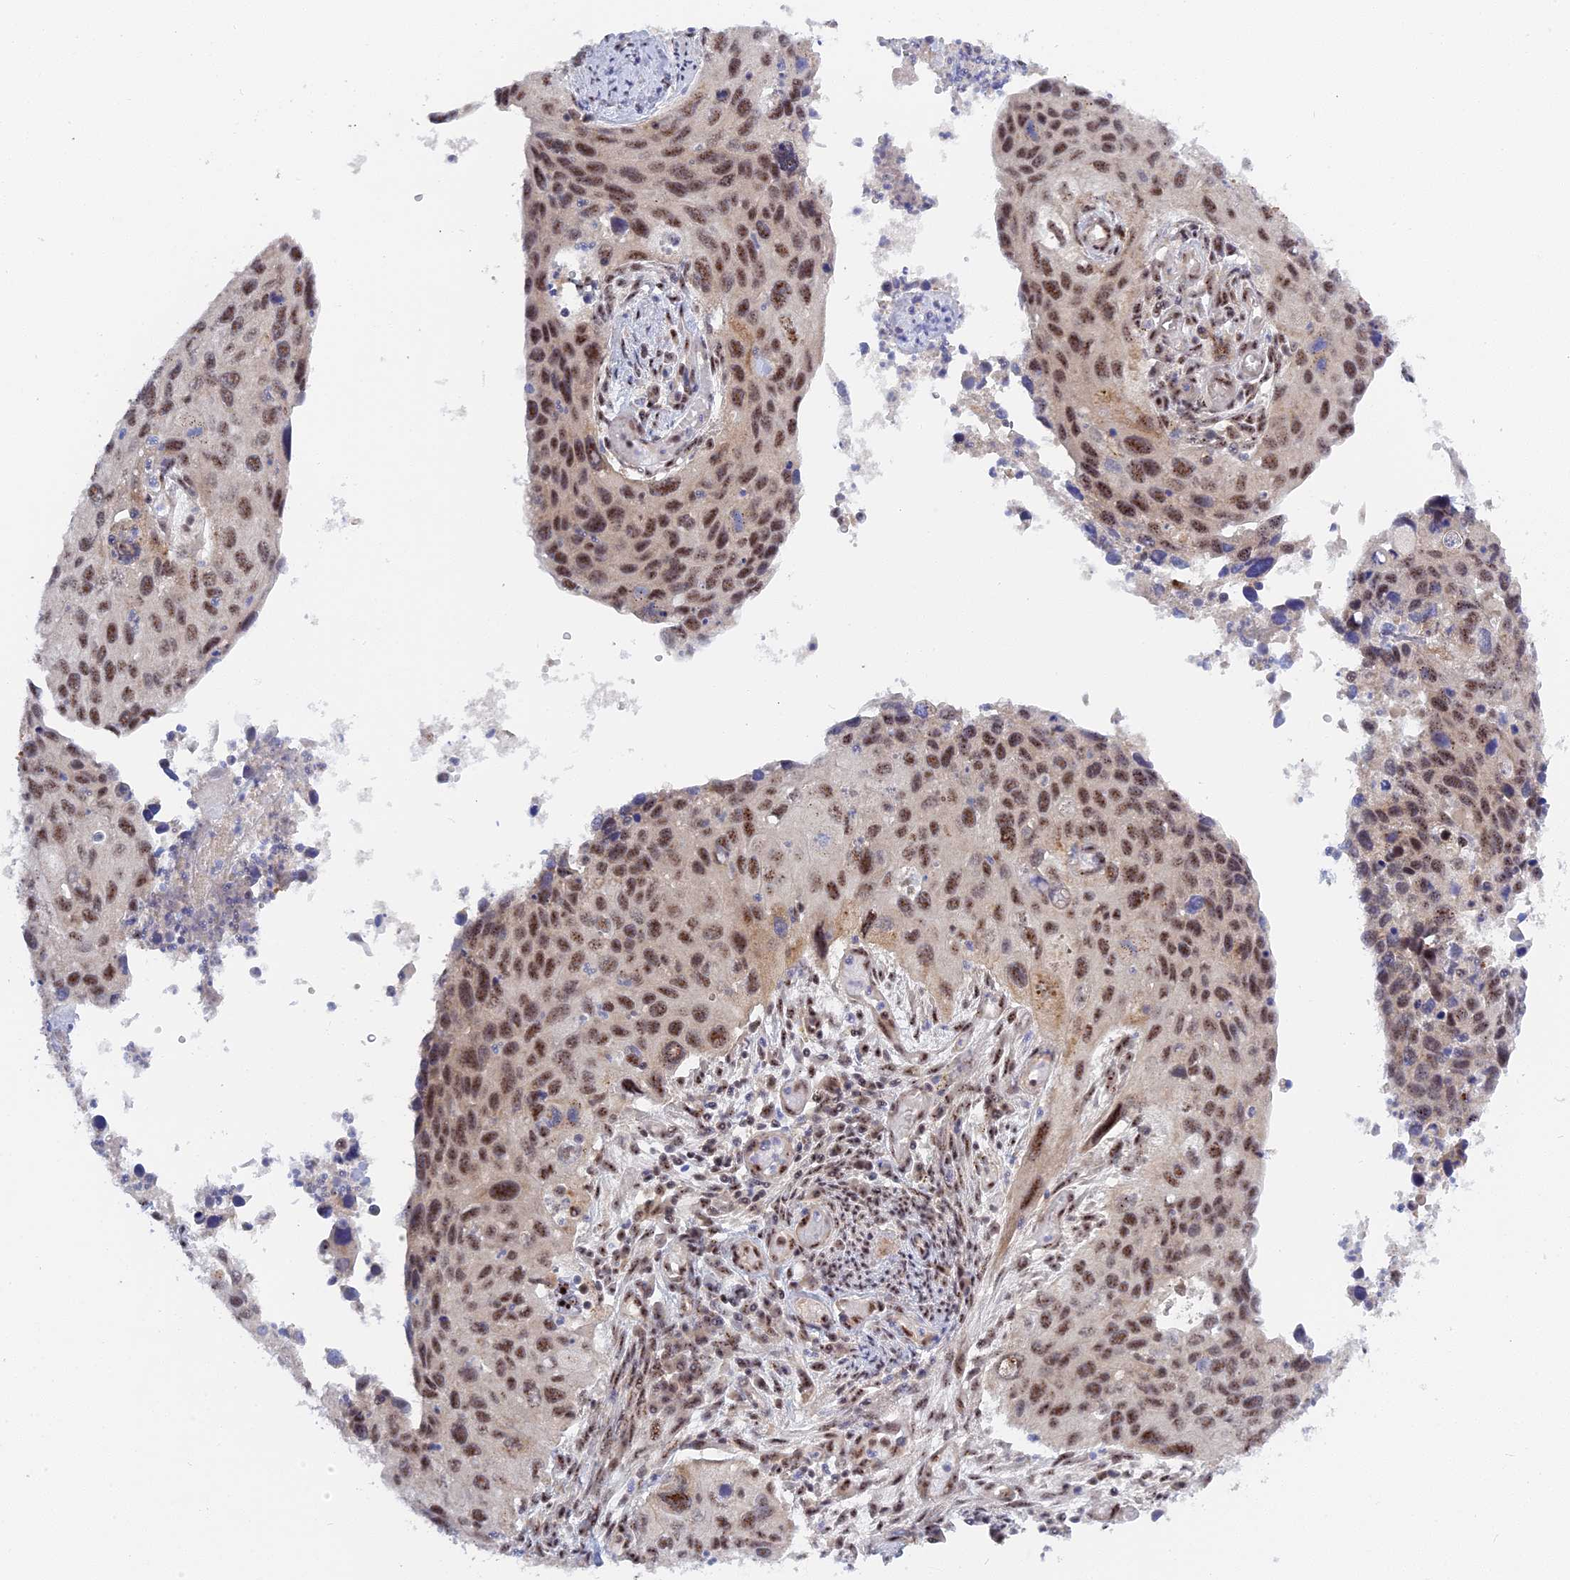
{"staining": {"intensity": "moderate", "quantity": ">75%", "location": "nuclear"}, "tissue": "cervical cancer", "cell_type": "Tumor cells", "image_type": "cancer", "snomed": [{"axis": "morphology", "description": "Squamous cell carcinoma, NOS"}, {"axis": "topography", "description": "Cervix"}], "caption": "Tumor cells show medium levels of moderate nuclear staining in approximately >75% of cells in human cervical cancer.", "gene": "TAB1", "patient": {"sex": "female", "age": 55}}